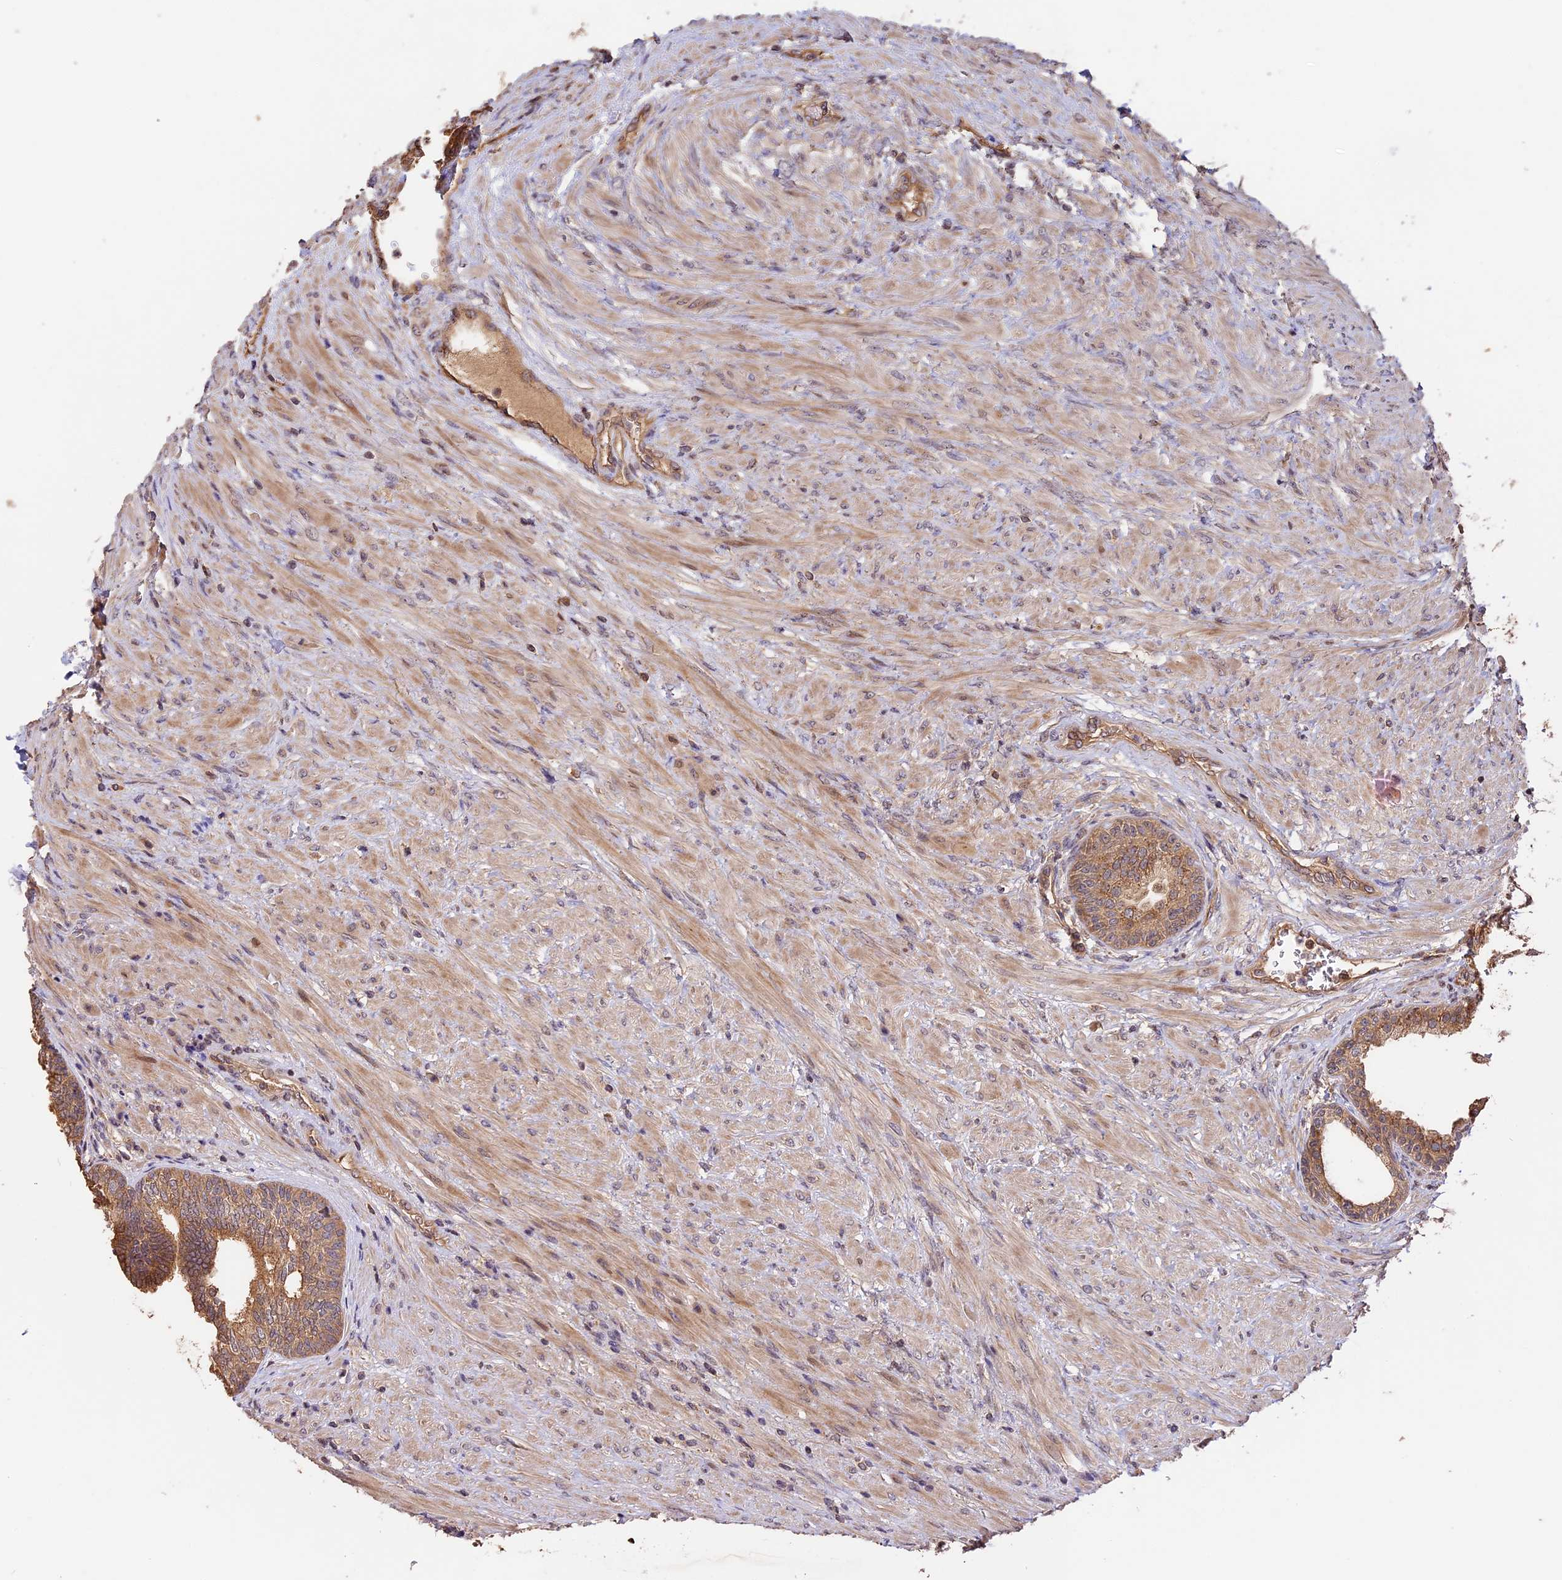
{"staining": {"intensity": "moderate", "quantity": ">75%", "location": "cytoplasmic/membranous"}, "tissue": "prostate", "cell_type": "Glandular cells", "image_type": "normal", "snomed": [{"axis": "morphology", "description": "Normal tissue, NOS"}, {"axis": "topography", "description": "Prostate"}], "caption": "The photomicrograph displays immunohistochemical staining of normal prostate. There is moderate cytoplasmic/membranous positivity is present in about >75% of glandular cells. (Stains: DAB in brown, nuclei in blue, Microscopy: brightfield microscopy at high magnification).", "gene": "PPP1R37", "patient": {"sex": "male", "age": 76}}